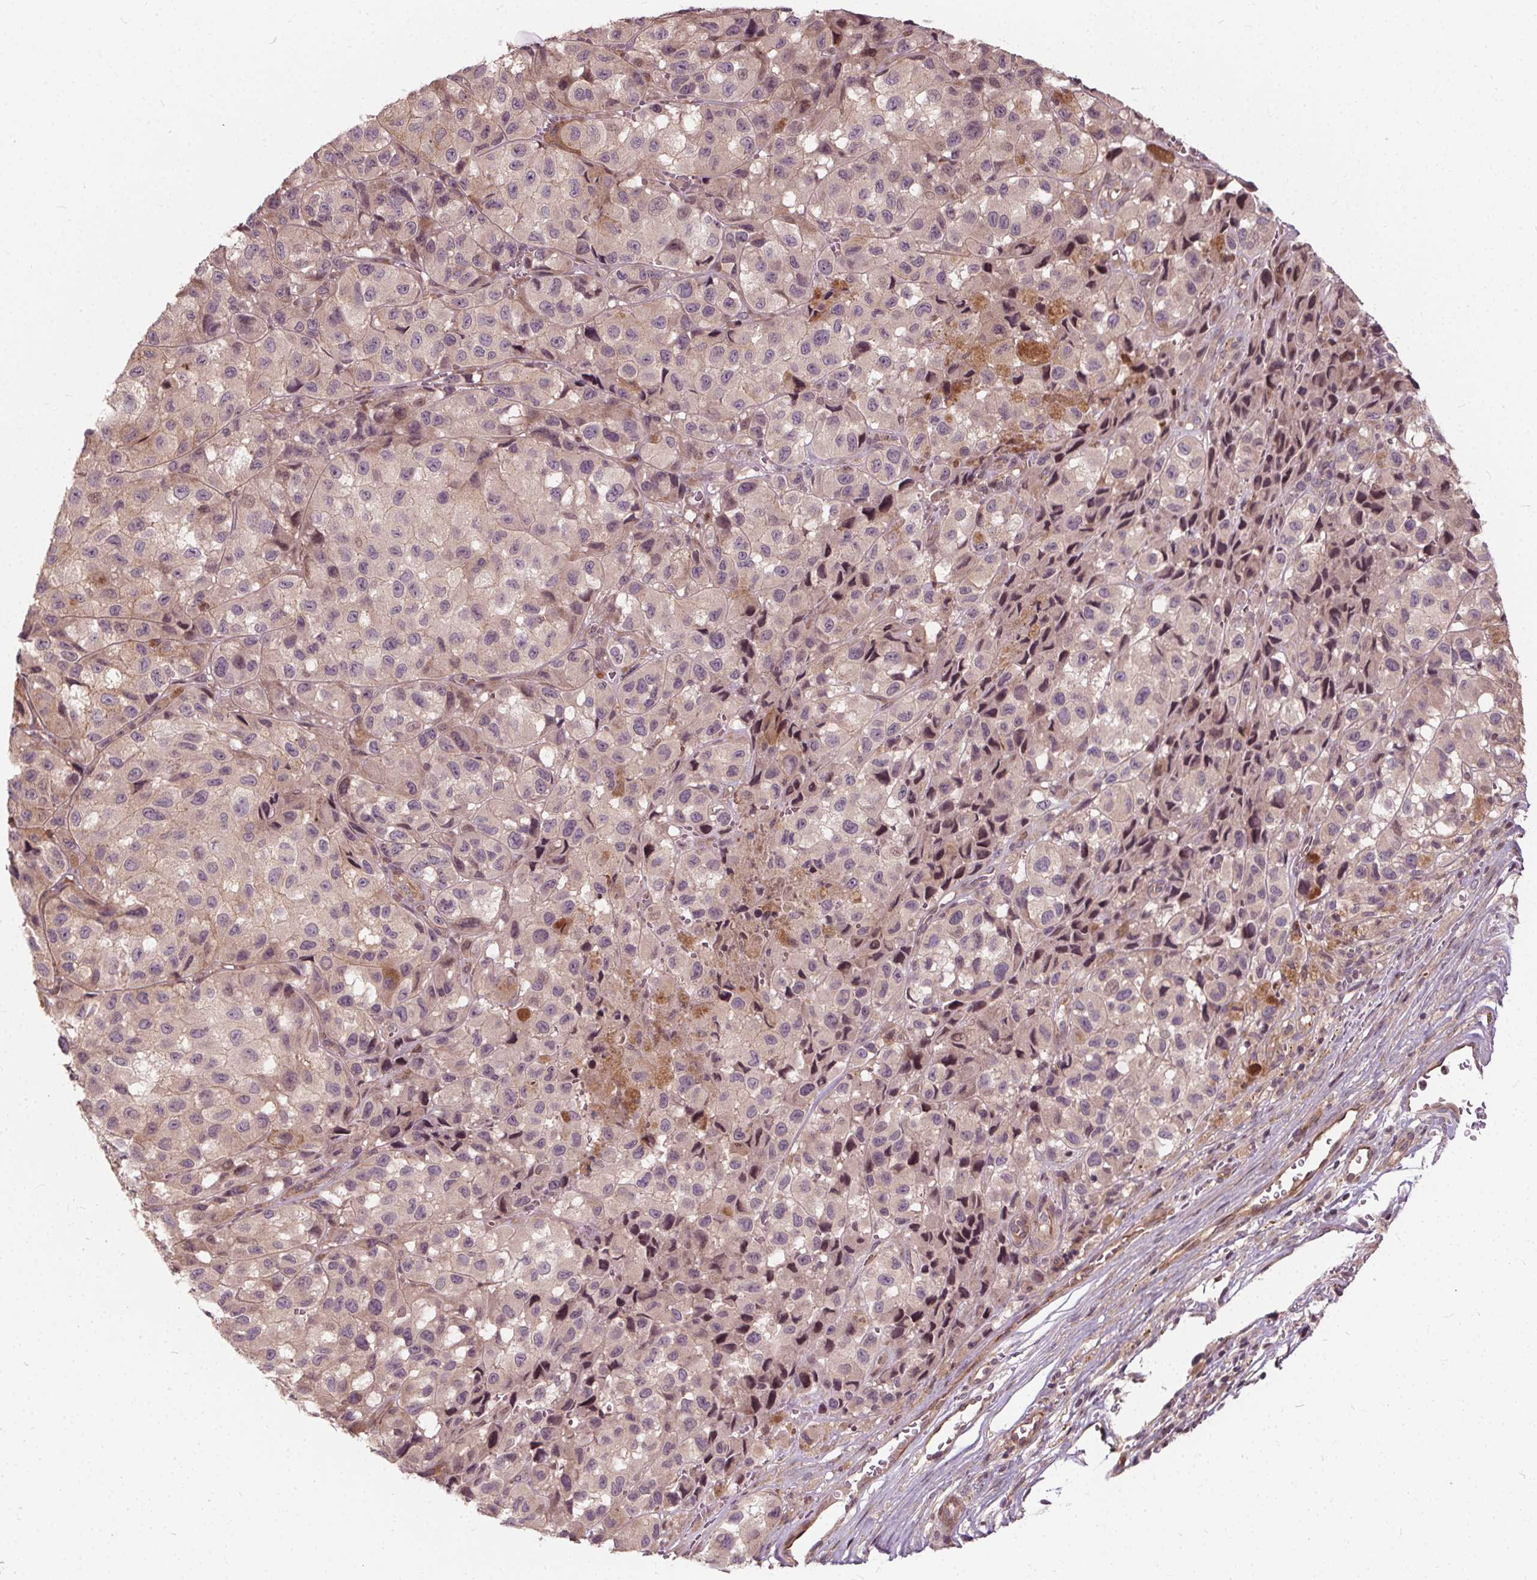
{"staining": {"intensity": "negative", "quantity": "none", "location": "none"}, "tissue": "melanoma", "cell_type": "Tumor cells", "image_type": "cancer", "snomed": [{"axis": "morphology", "description": "Malignant melanoma, NOS"}, {"axis": "topography", "description": "Skin"}], "caption": "Tumor cells show no significant protein expression in malignant melanoma.", "gene": "INPP5E", "patient": {"sex": "male", "age": 93}}